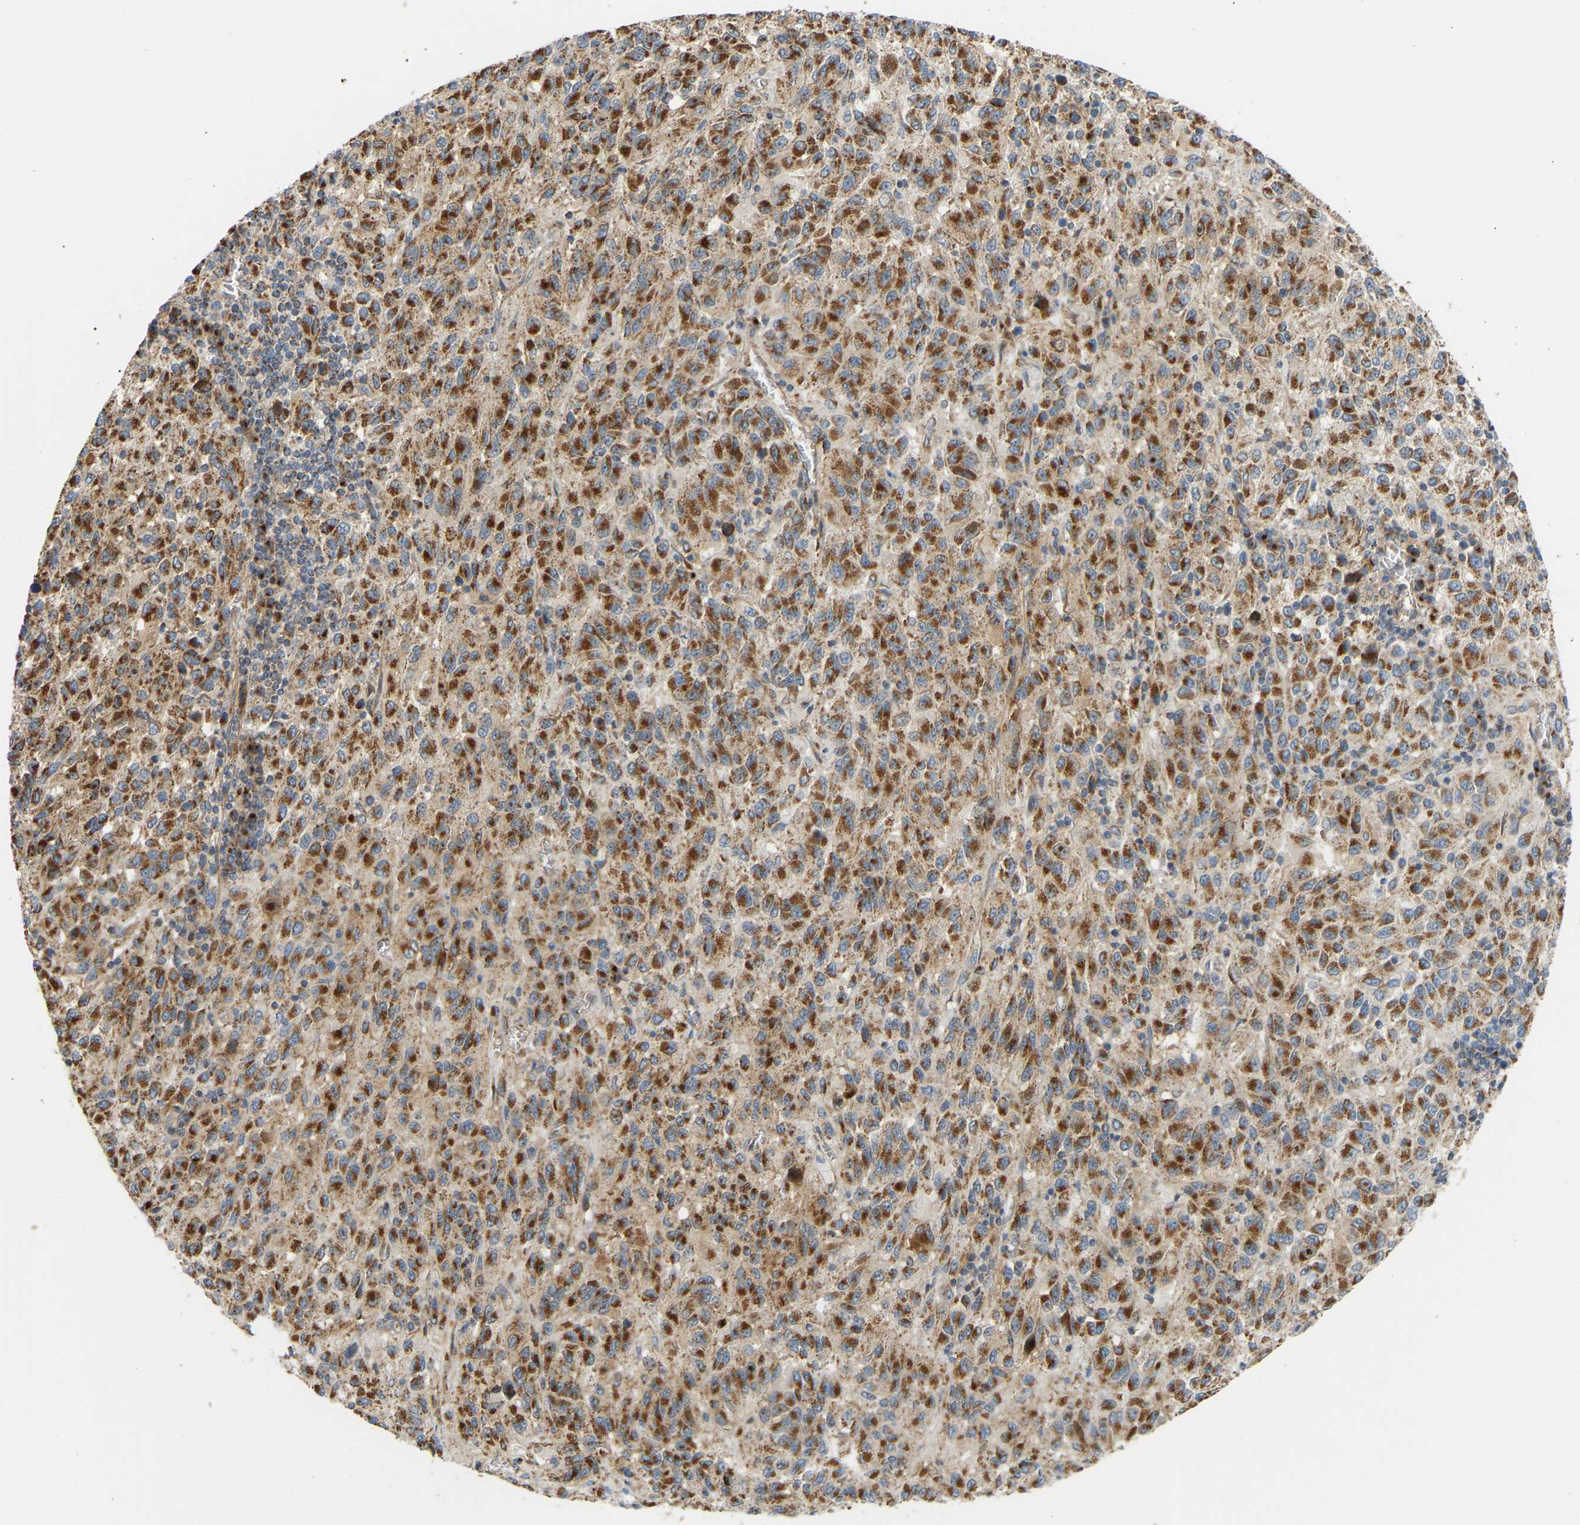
{"staining": {"intensity": "strong", "quantity": ">75%", "location": "cytoplasmic/membranous"}, "tissue": "melanoma", "cell_type": "Tumor cells", "image_type": "cancer", "snomed": [{"axis": "morphology", "description": "Malignant melanoma, Metastatic site"}, {"axis": "topography", "description": "Lung"}], "caption": "Strong cytoplasmic/membranous protein expression is appreciated in approximately >75% of tumor cells in melanoma.", "gene": "YIPF2", "patient": {"sex": "male", "age": 64}}